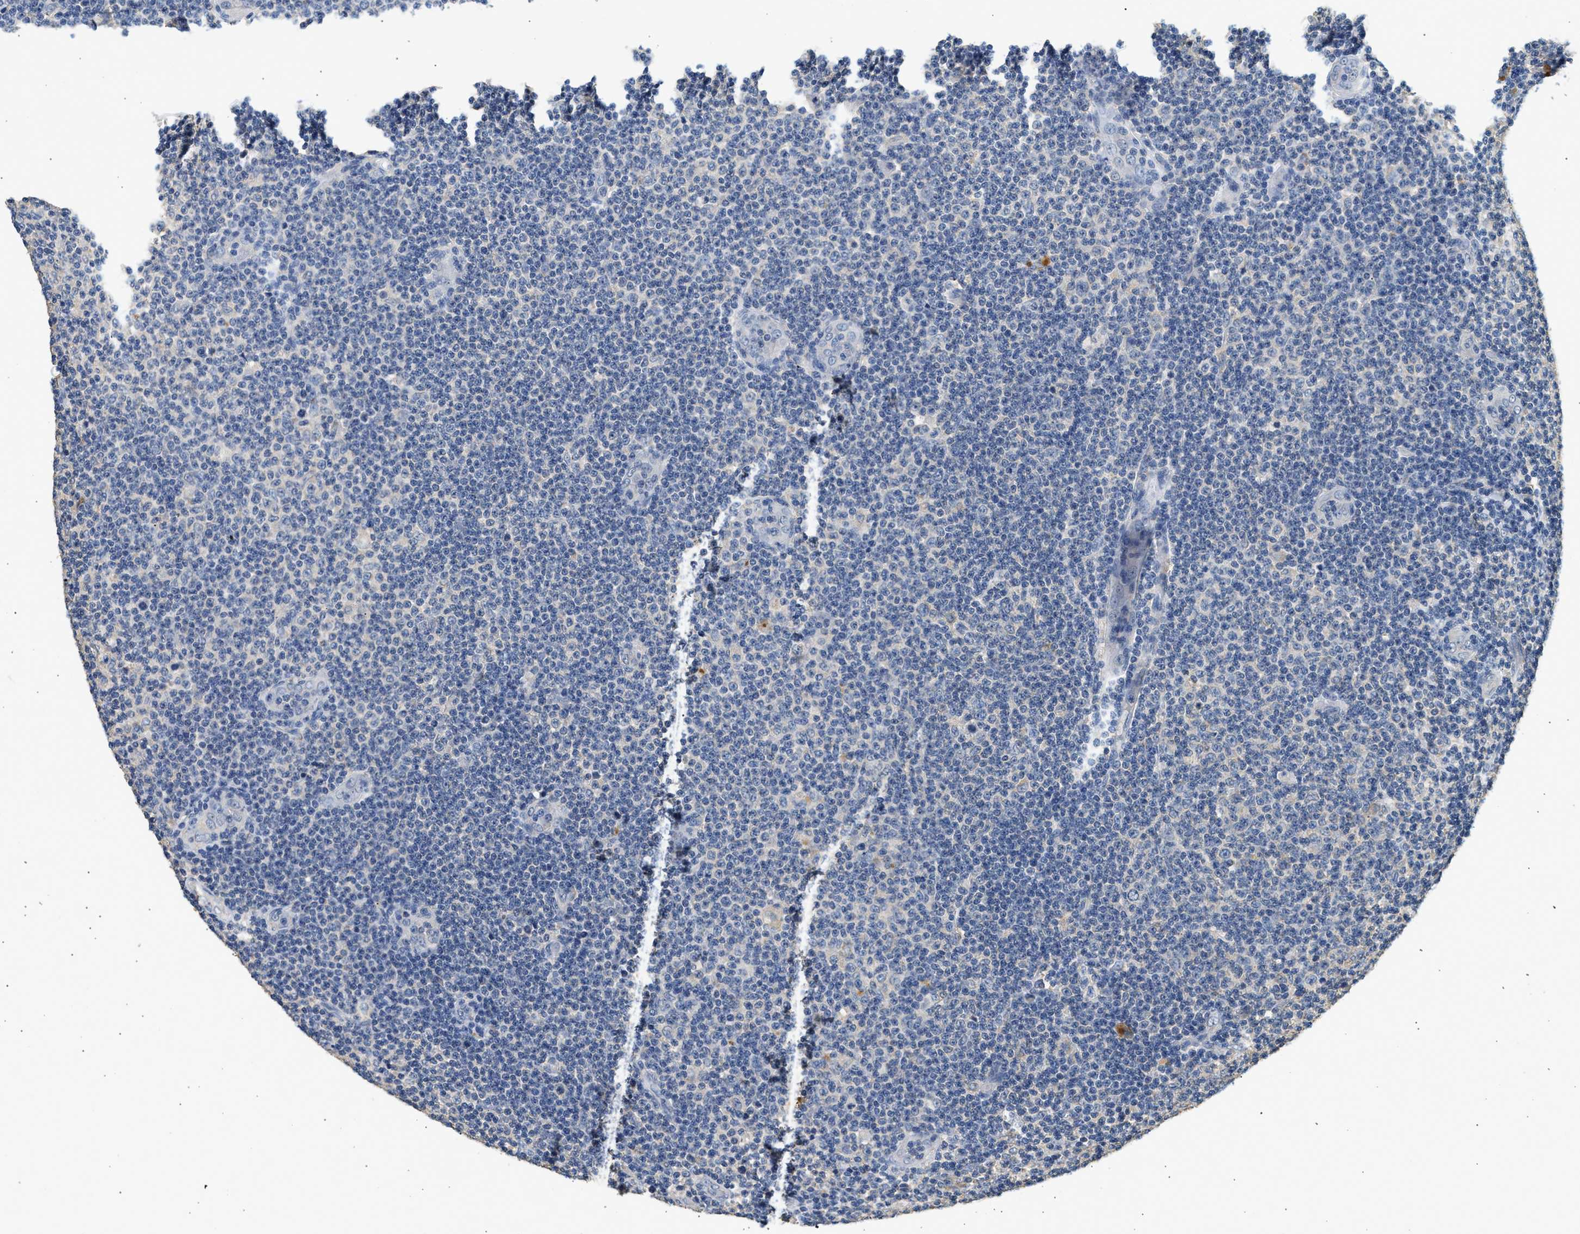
{"staining": {"intensity": "negative", "quantity": "none", "location": "none"}, "tissue": "lymphoma", "cell_type": "Tumor cells", "image_type": "cancer", "snomed": [{"axis": "morphology", "description": "Malignant lymphoma, non-Hodgkin's type, Low grade"}, {"axis": "topography", "description": "Lymph node"}], "caption": "This is a image of immunohistochemistry staining of malignant lymphoma, non-Hodgkin's type (low-grade), which shows no expression in tumor cells. The staining was performed using DAB (3,3'-diaminobenzidine) to visualize the protein expression in brown, while the nuclei were stained in blue with hematoxylin (Magnification: 20x).", "gene": "WDR31", "patient": {"sex": "male", "age": 83}}